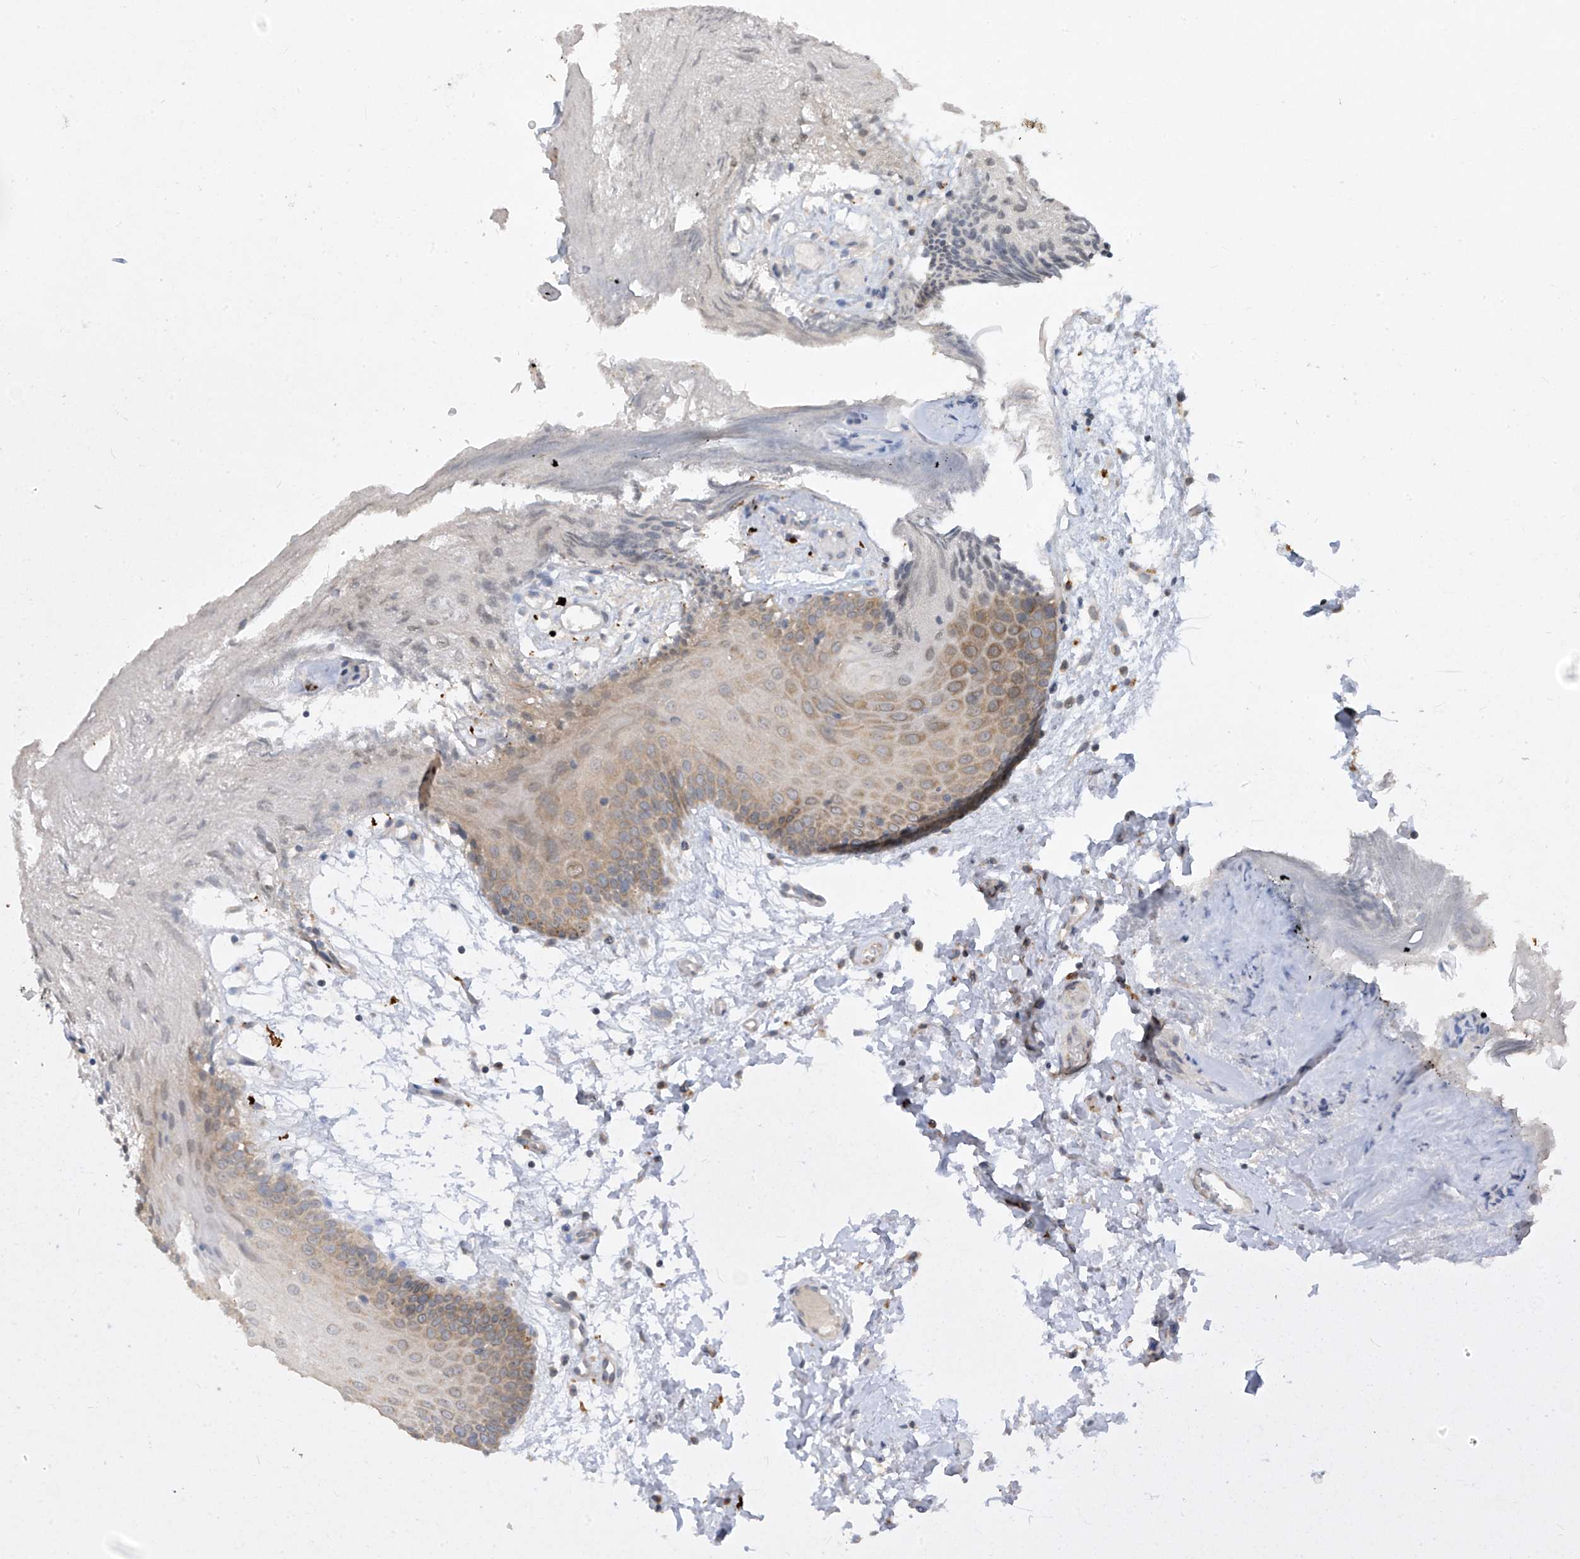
{"staining": {"intensity": "weak", "quantity": "<25%", "location": "cytoplasmic/membranous"}, "tissue": "oral mucosa", "cell_type": "Squamous epithelial cells", "image_type": "normal", "snomed": [{"axis": "morphology", "description": "Normal tissue, NOS"}, {"axis": "topography", "description": "Skeletal muscle"}, {"axis": "topography", "description": "Oral tissue"}, {"axis": "topography", "description": "Salivary gland"}, {"axis": "topography", "description": "Peripheral nerve tissue"}], "caption": "Immunohistochemical staining of unremarkable oral mucosa demonstrates no significant expression in squamous epithelial cells.", "gene": "RPL34", "patient": {"sex": "male", "age": 54}}